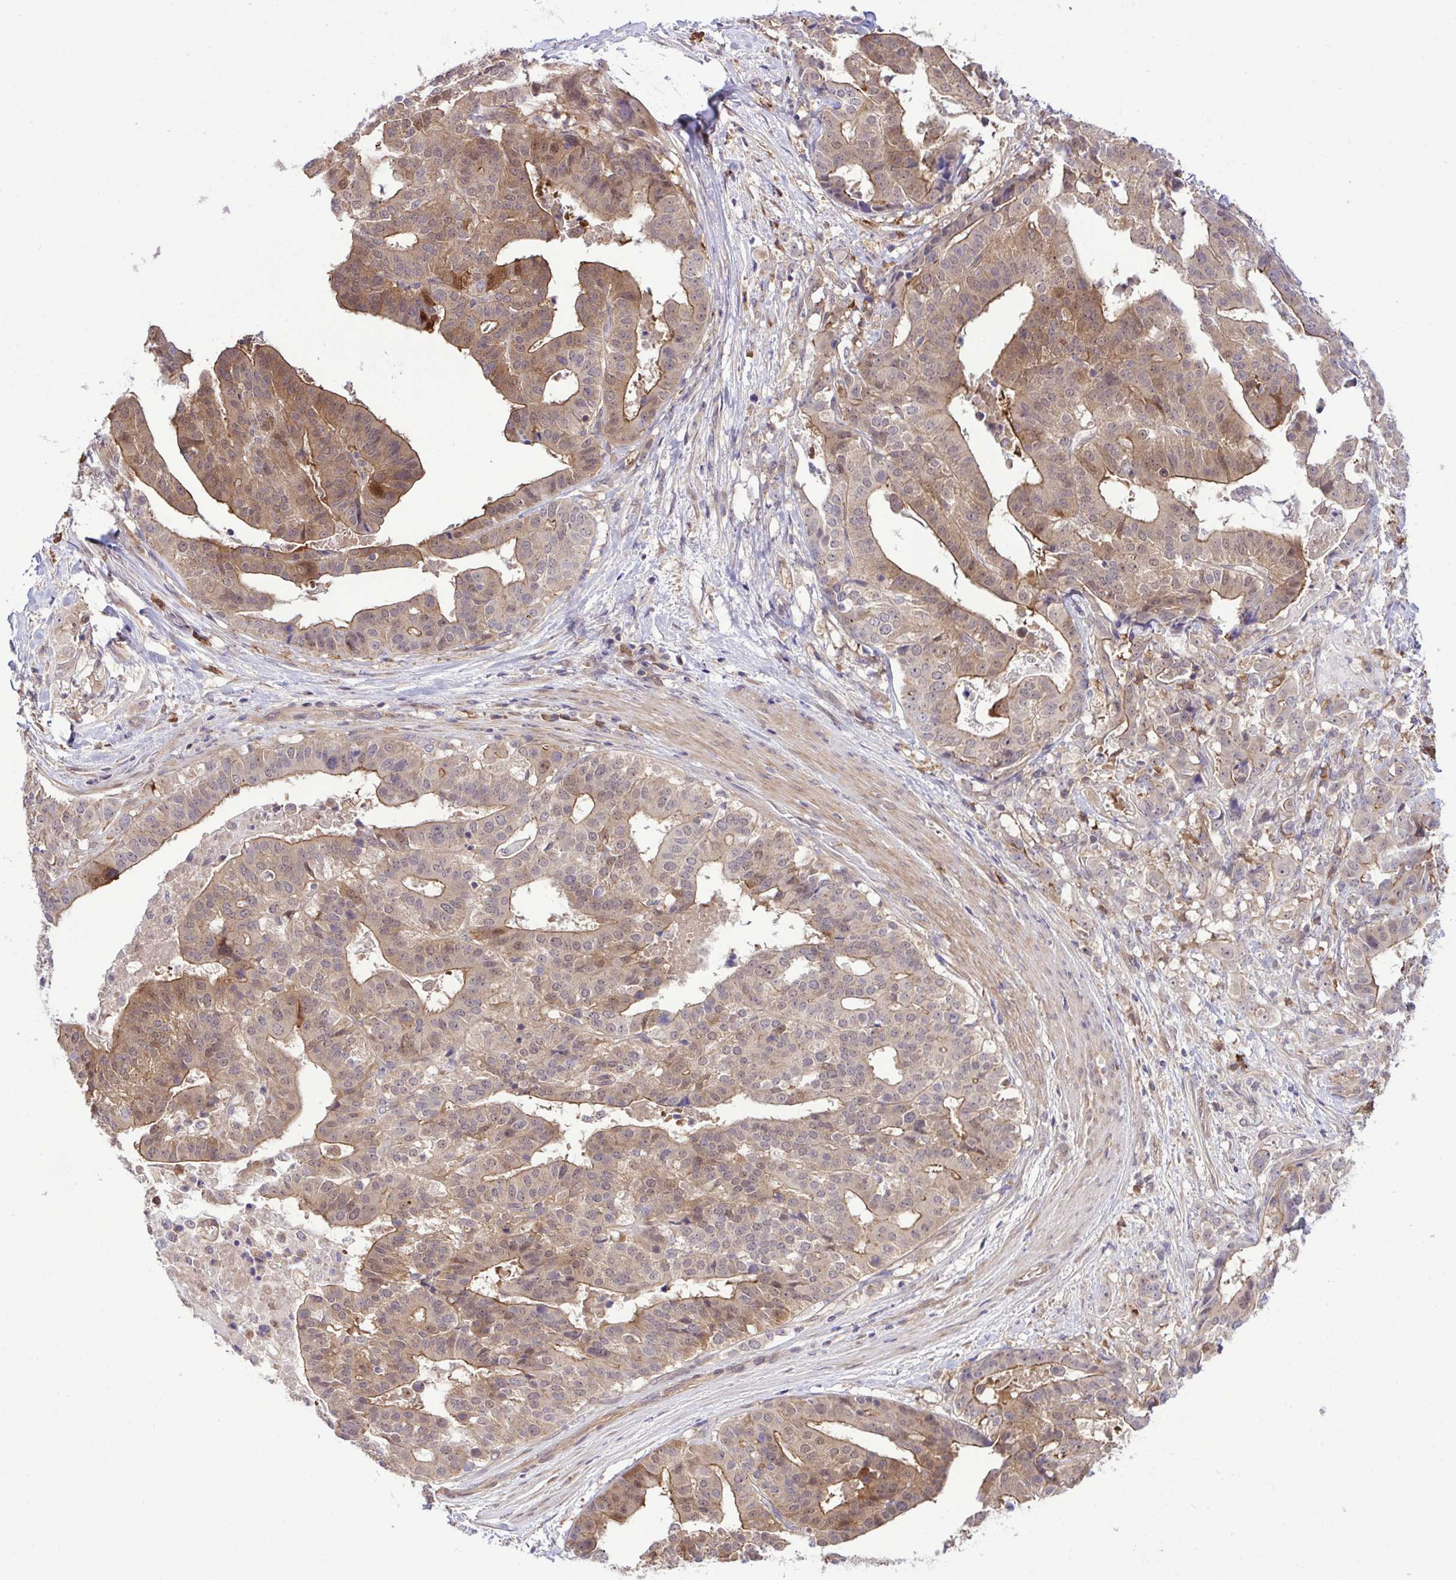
{"staining": {"intensity": "moderate", "quantity": ">75%", "location": "cytoplasmic/membranous,nuclear"}, "tissue": "stomach cancer", "cell_type": "Tumor cells", "image_type": "cancer", "snomed": [{"axis": "morphology", "description": "Adenocarcinoma, NOS"}, {"axis": "topography", "description": "Stomach"}], "caption": "DAB (3,3'-diaminobenzidine) immunohistochemical staining of human stomach cancer shows moderate cytoplasmic/membranous and nuclear protein positivity in approximately >75% of tumor cells. The staining is performed using DAB brown chromogen to label protein expression. The nuclei are counter-stained blue using hematoxylin.", "gene": "CMPK1", "patient": {"sex": "male", "age": 48}}